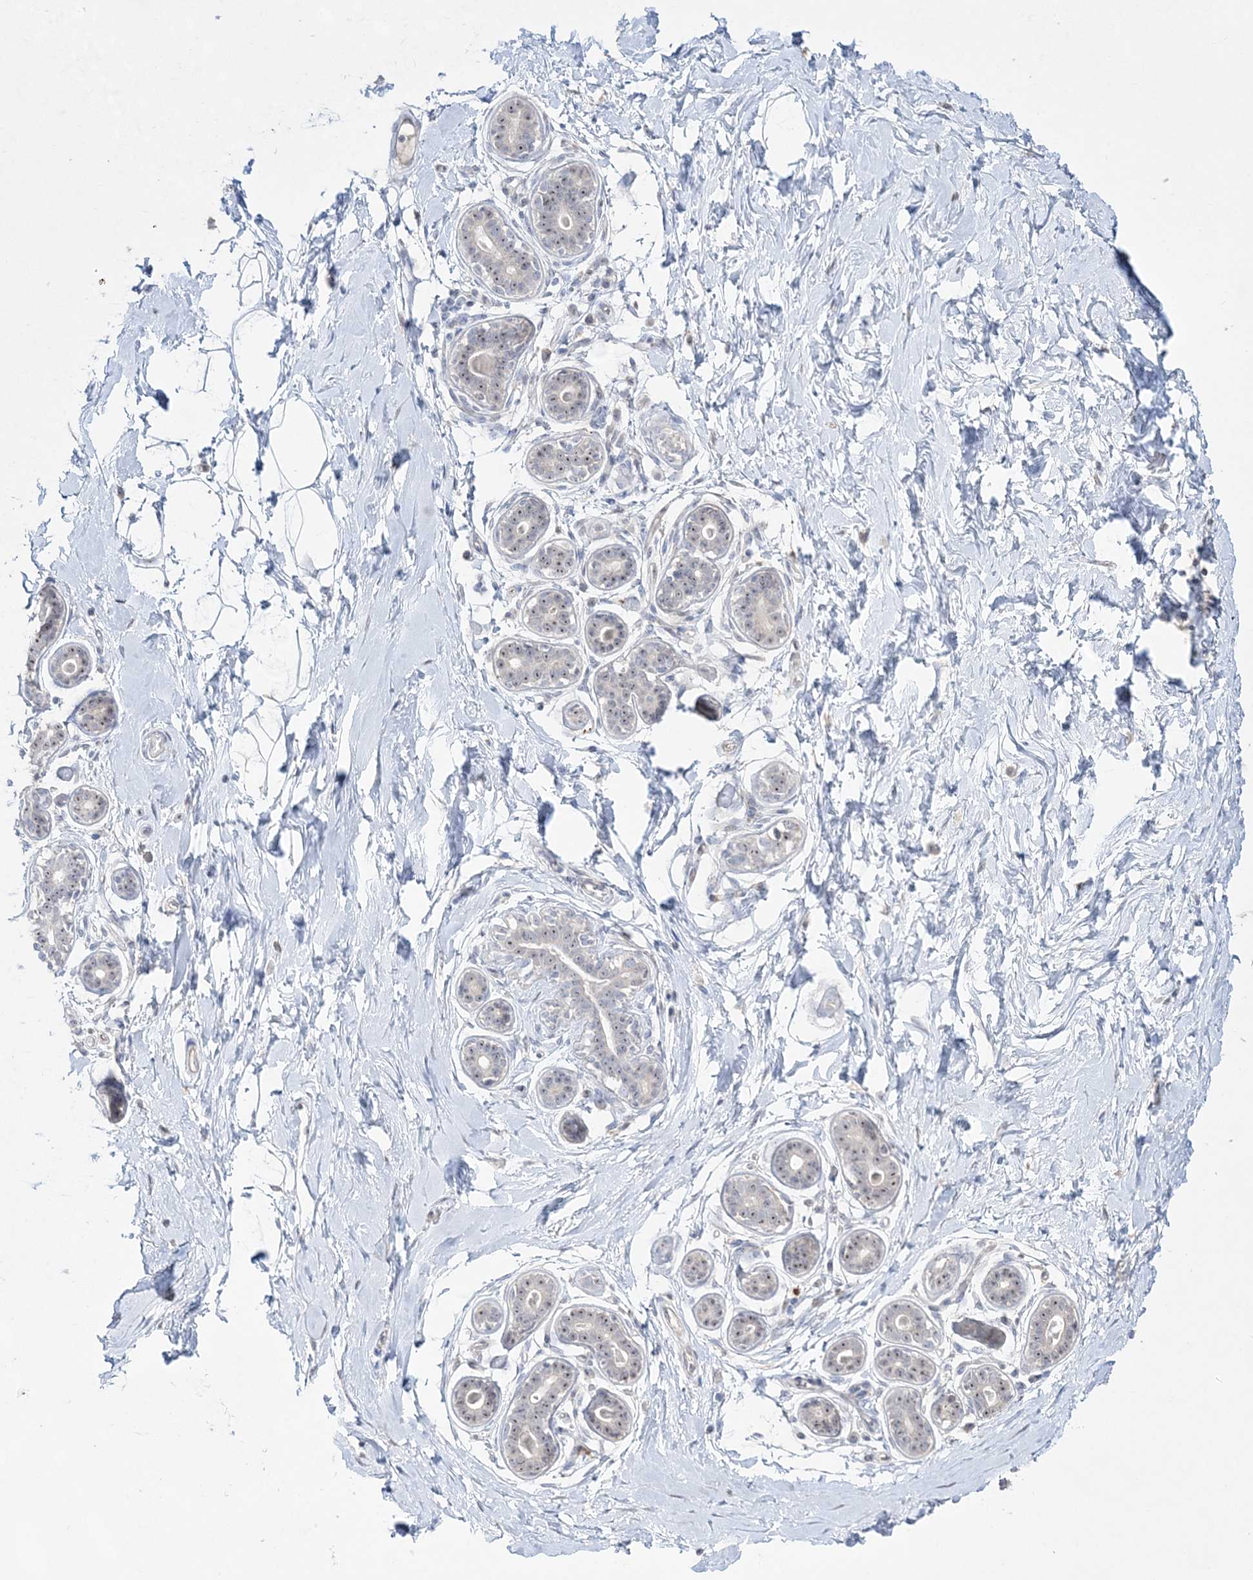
{"staining": {"intensity": "negative", "quantity": "none", "location": "none"}, "tissue": "breast", "cell_type": "Adipocytes", "image_type": "normal", "snomed": [{"axis": "morphology", "description": "Normal tissue, NOS"}, {"axis": "morphology", "description": "Adenoma, NOS"}, {"axis": "topography", "description": "Breast"}], "caption": "Adipocytes show no significant expression in normal breast. Brightfield microscopy of immunohistochemistry stained with DAB (brown) and hematoxylin (blue), captured at high magnification.", "gene": "NOP16", "patient": {"sex": "female", "age": 23}}